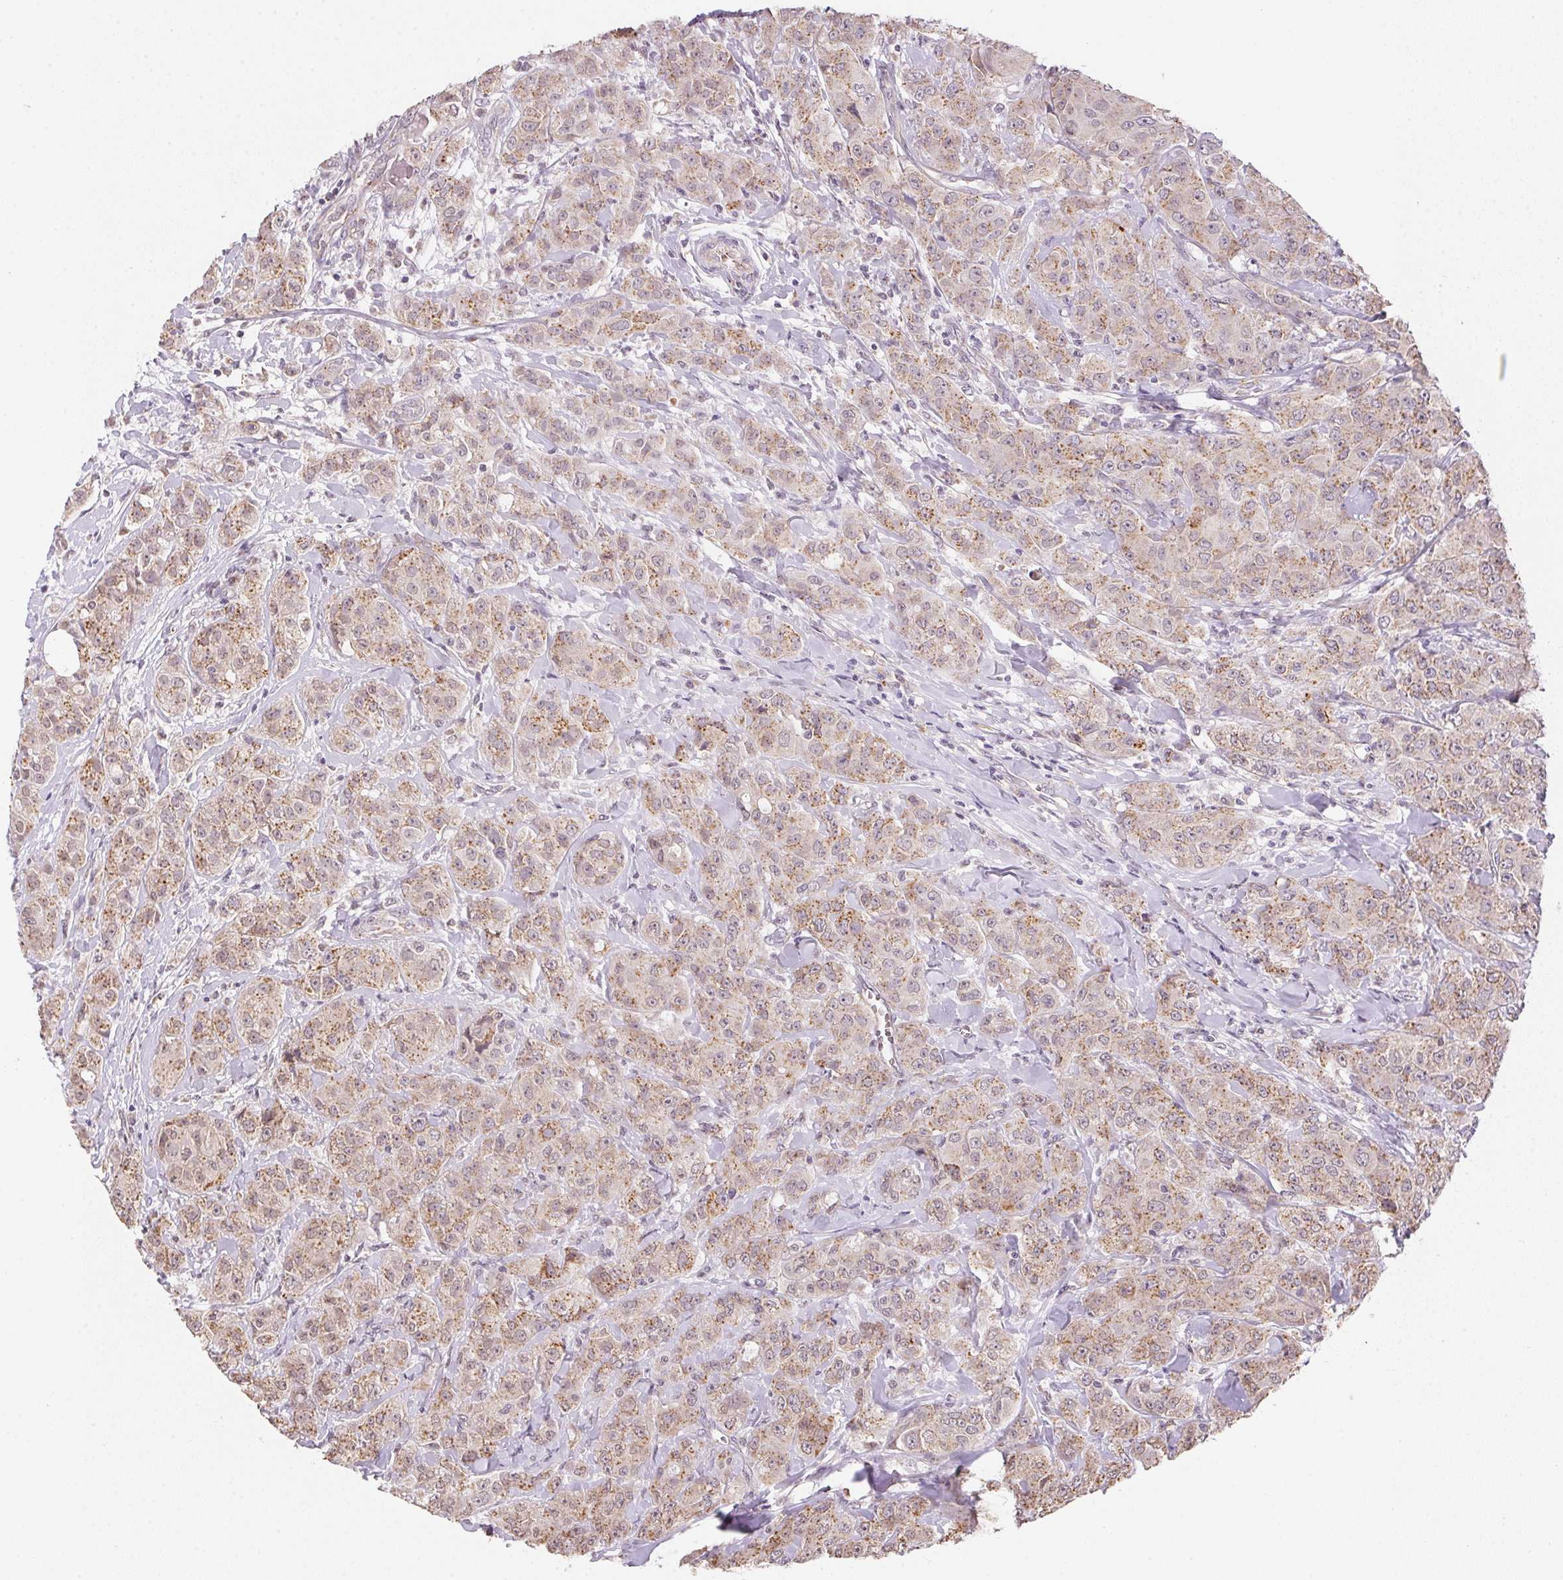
{"staining": {"intensity": "weak", "quantity": ">75%", "location": "cytoplasmic/membranous"}, "tissue": "breast cancer", "cell_type": "Tumor cells", "image_type": "cancer", "snomed": [{"axis": "morphology", "description": "Normal tissue, NOS"}, {"axis": "morphology", "description": "Duct carcinoma"}, {"axis": "topography", "description": "Breast"}], "caption": "An IHC photomicrograph of neoplastic tissue is shown. Protein staining in brown highlights weak cytoplasmic/membranous positivity in breast cancer within tumor cells. Using DAB (3,3'-diaminobenzidine) (brown) and hematoxylin (blue) stains, captured at high magnification using brightfield microscopy.", "gene": "METTL13", "patient": {"sex": "female", "age": 43}}